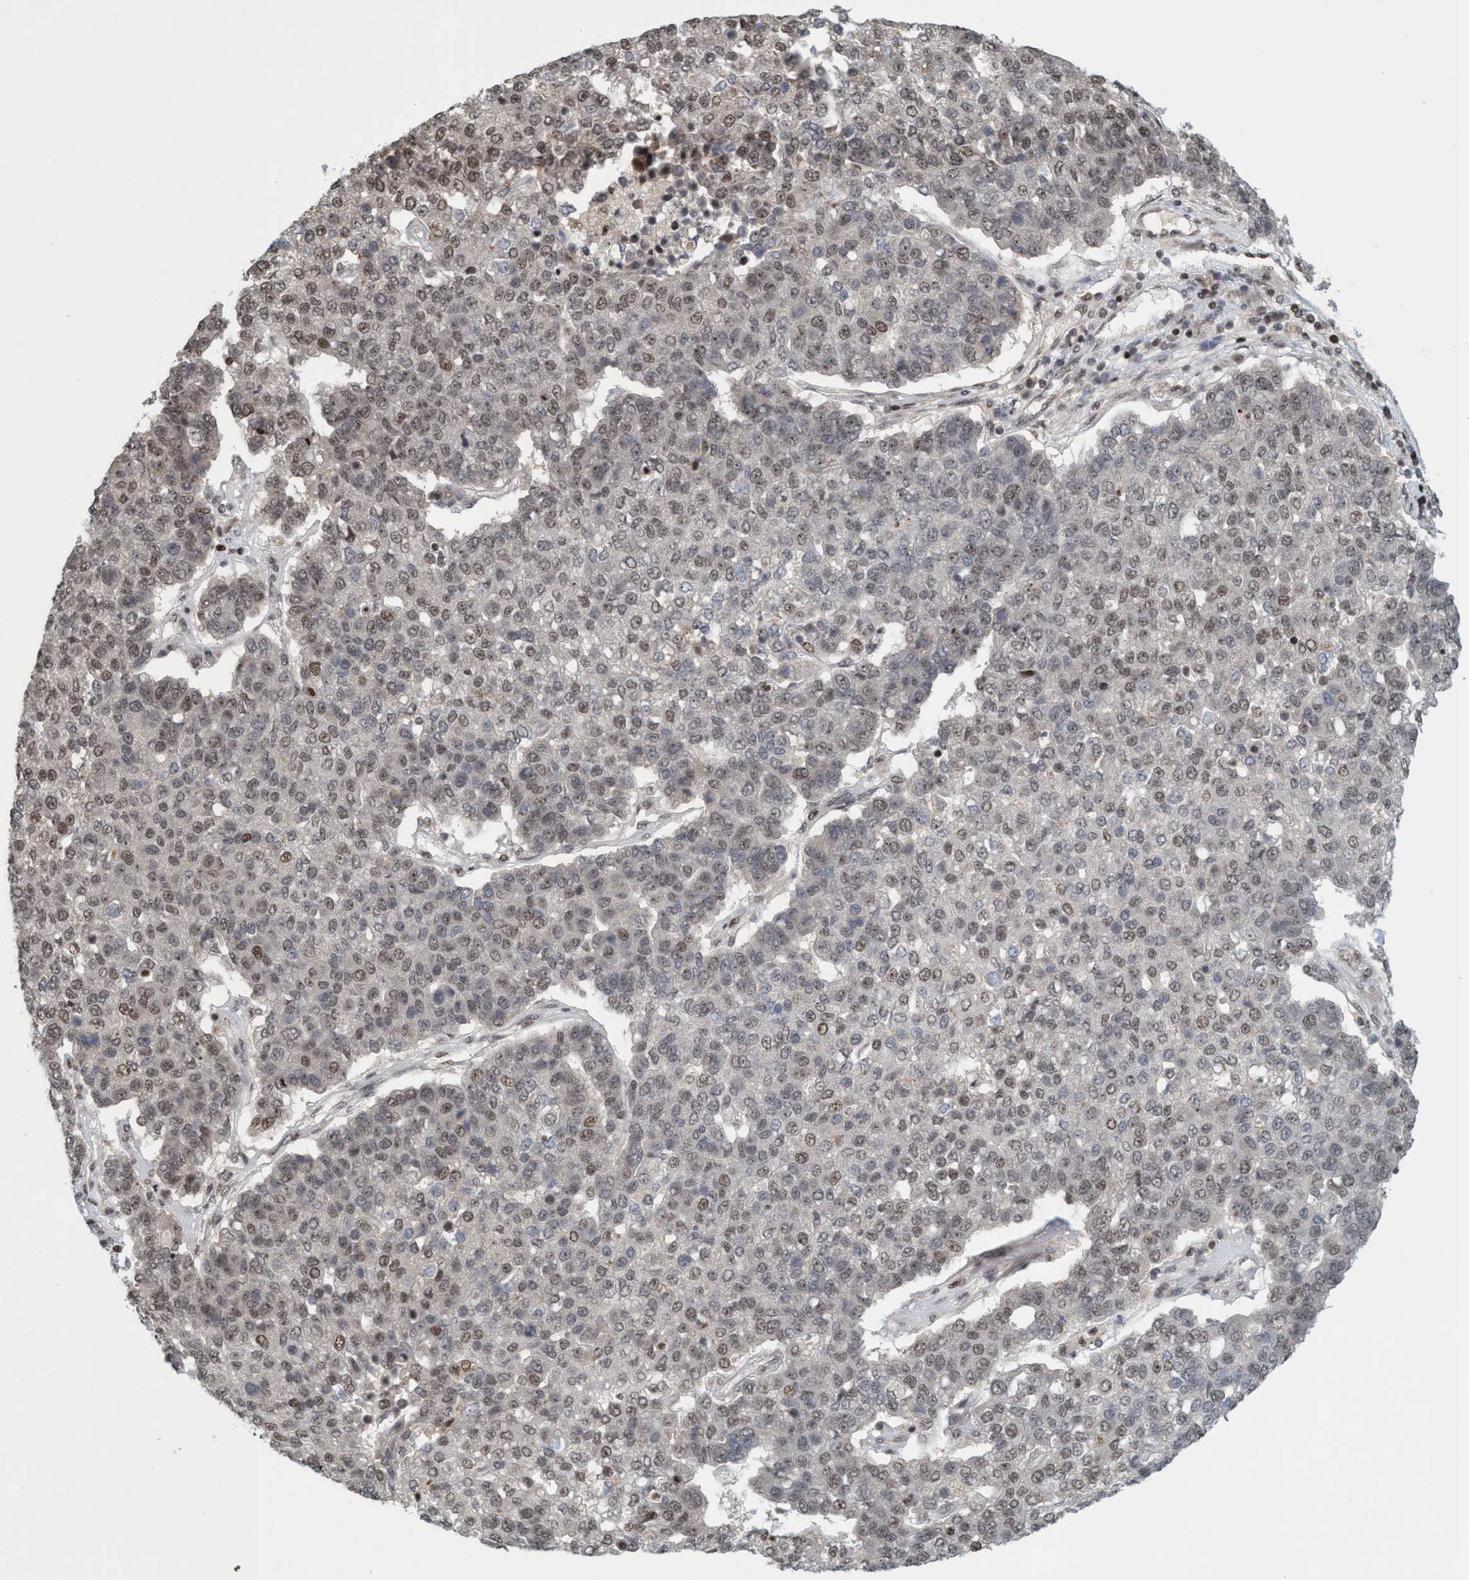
{"staining": {"intensity": "weak", "quantity": ">75%", "location": "nuclear"}, "tissue": "pancreatic cancer", "cell_type": "Tumor cells", "image_type": "cancer", "snomed": [{"axis": "morphology", "description": "Adenocarcinoma, NOS"}, {"axis": "topography", "description": "Pancreas"}], "caption": "IHC histopathology image of human pancreatic cancer (adenocarcinoma) stained for a protein (brown), which reveals low levels of weak nuclear staining in approximately >75% of tumor cells.", "gene": "SMCR8", "patient": {"sex": "female", "age": 61}}